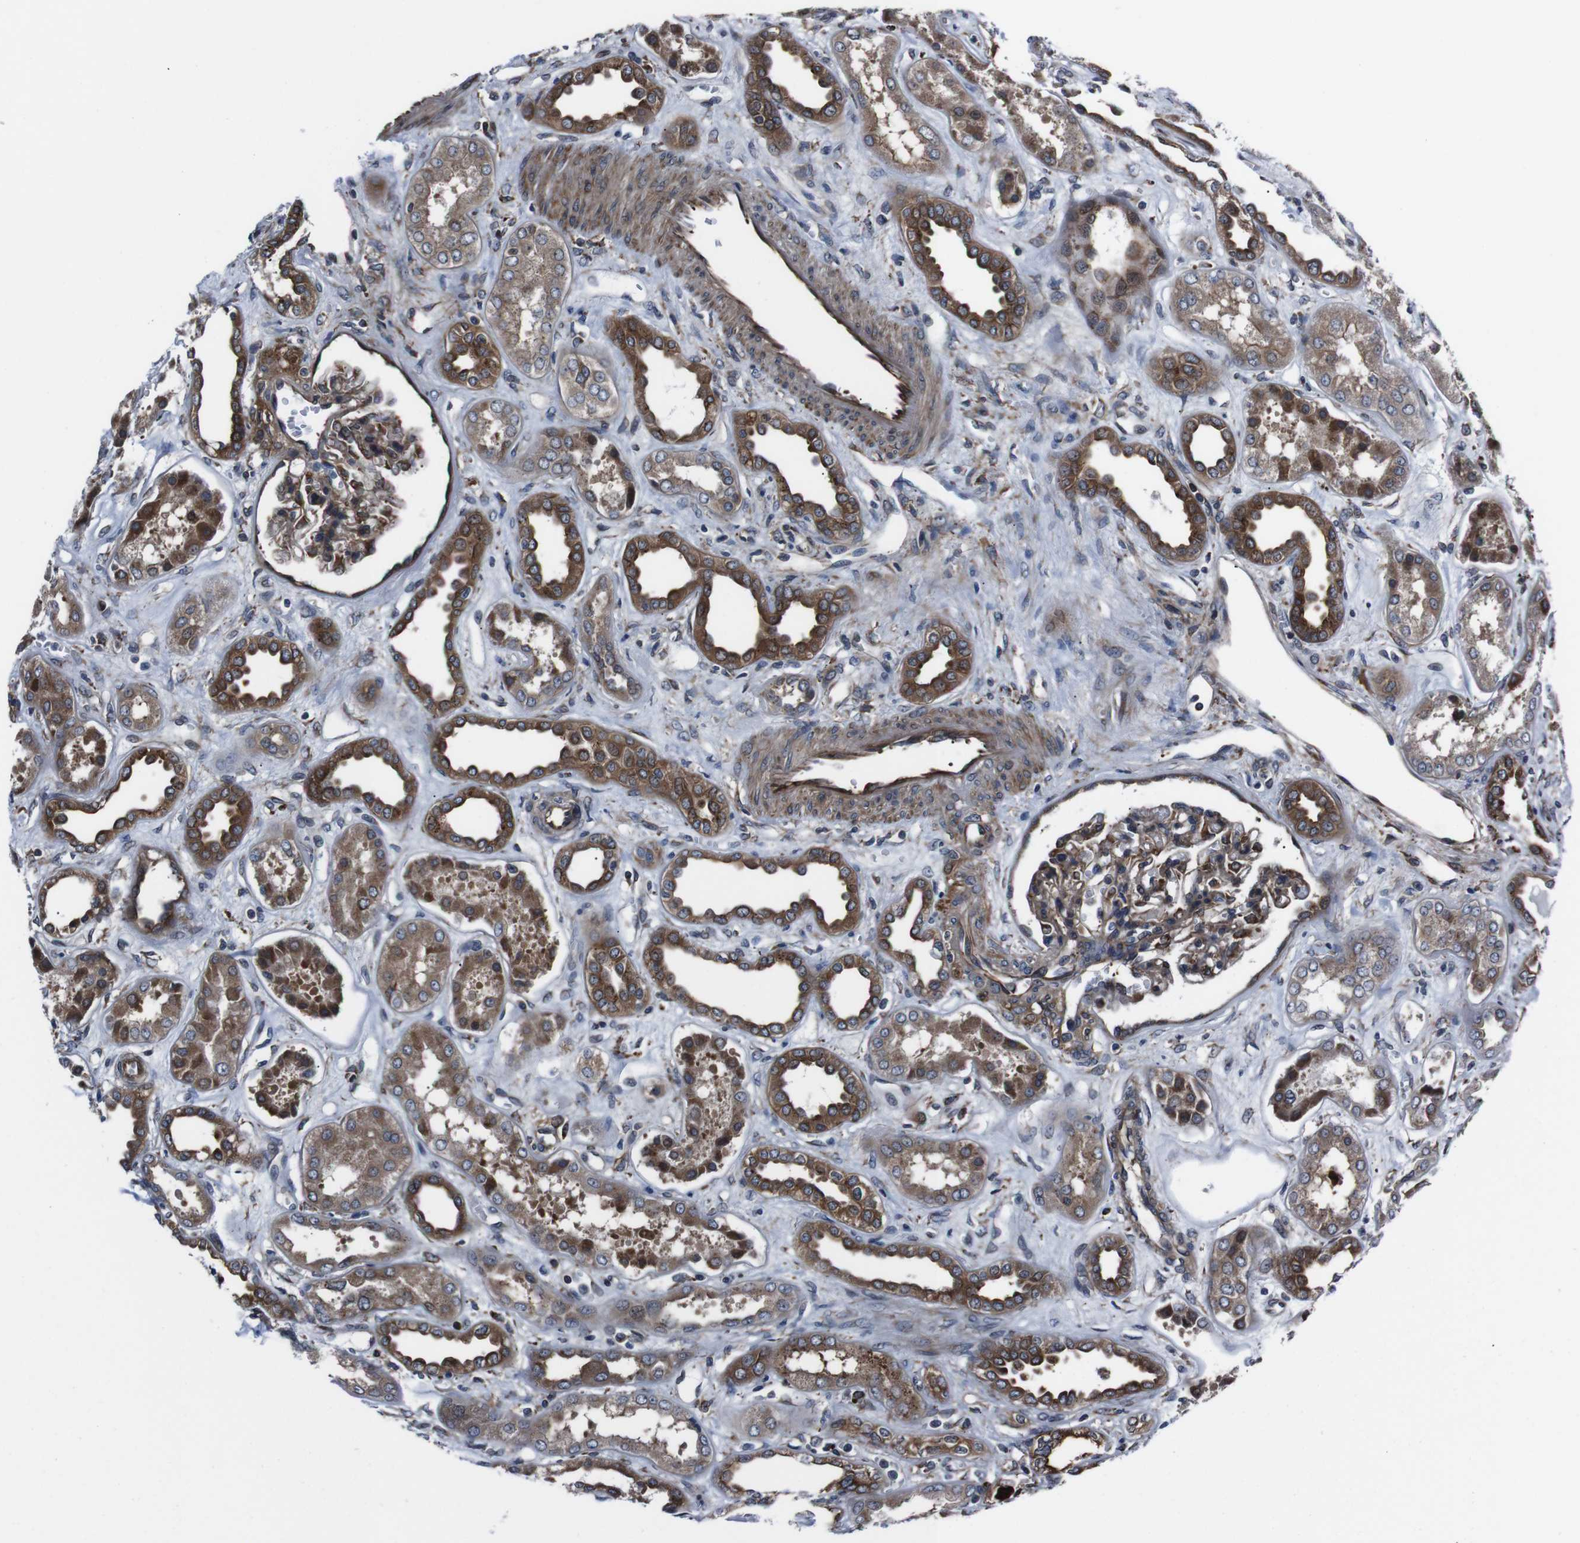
{"staining": {"intensity": "strong", "quantity": "25%-75%", "location": "cytoplasmic/membranous"}, "tissue": "kidney", "cell_type": "Cells in glomeruli", "image_type": "normal", "snomed": [{"axis": "morphology", "description": "Normal tissue, NOS"}, {"axis": "topography", "description": "Kidney"}], "caption": "Protein staining demonstrates strong cytoplasmic/membranous positivity in approximately 25%-75% of cells in glomeruli in benign kidney.", "gene": "EIF4A2", "patient": {"sex": "male", "age": 59}}